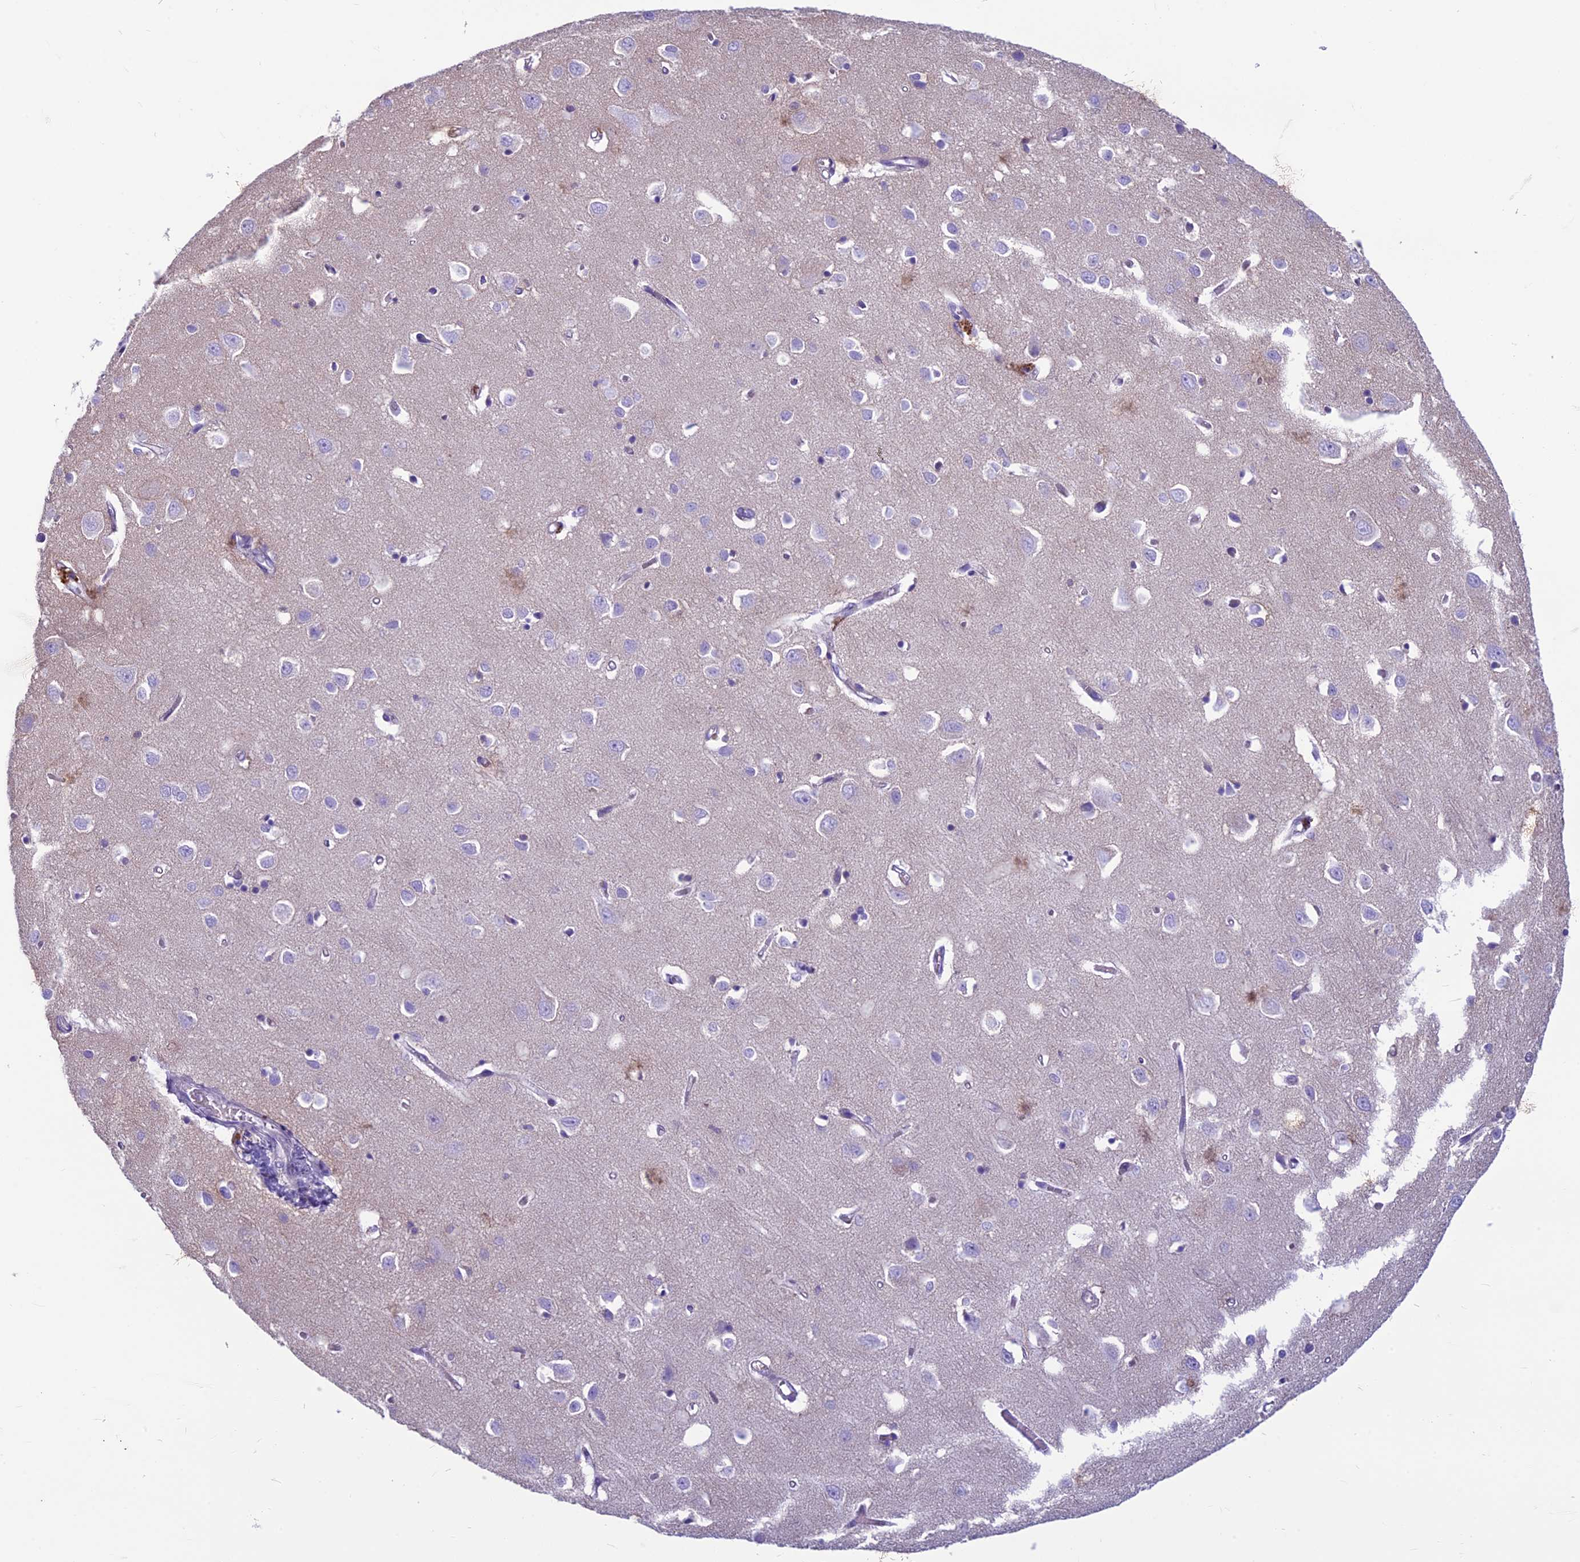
{"staining": {"intensity": "negative", "quantity": "none", "location": "none"}, "tissue": "cerebral cortex", "cell_type": "Endothelial cells", "image_type": "normal", "snomed": [{"axis": "morphology", "description": "Normal tissue, NOS"}, {"axis": "topography", "description": "Cerebral cortex"}], "caption": "Normal cerebral cortex was stained to show a protein in brown. There is no significant staining in endothelial cells.", "gene": "CDAN1", "patient": {"sex": "female", "age": 64}}